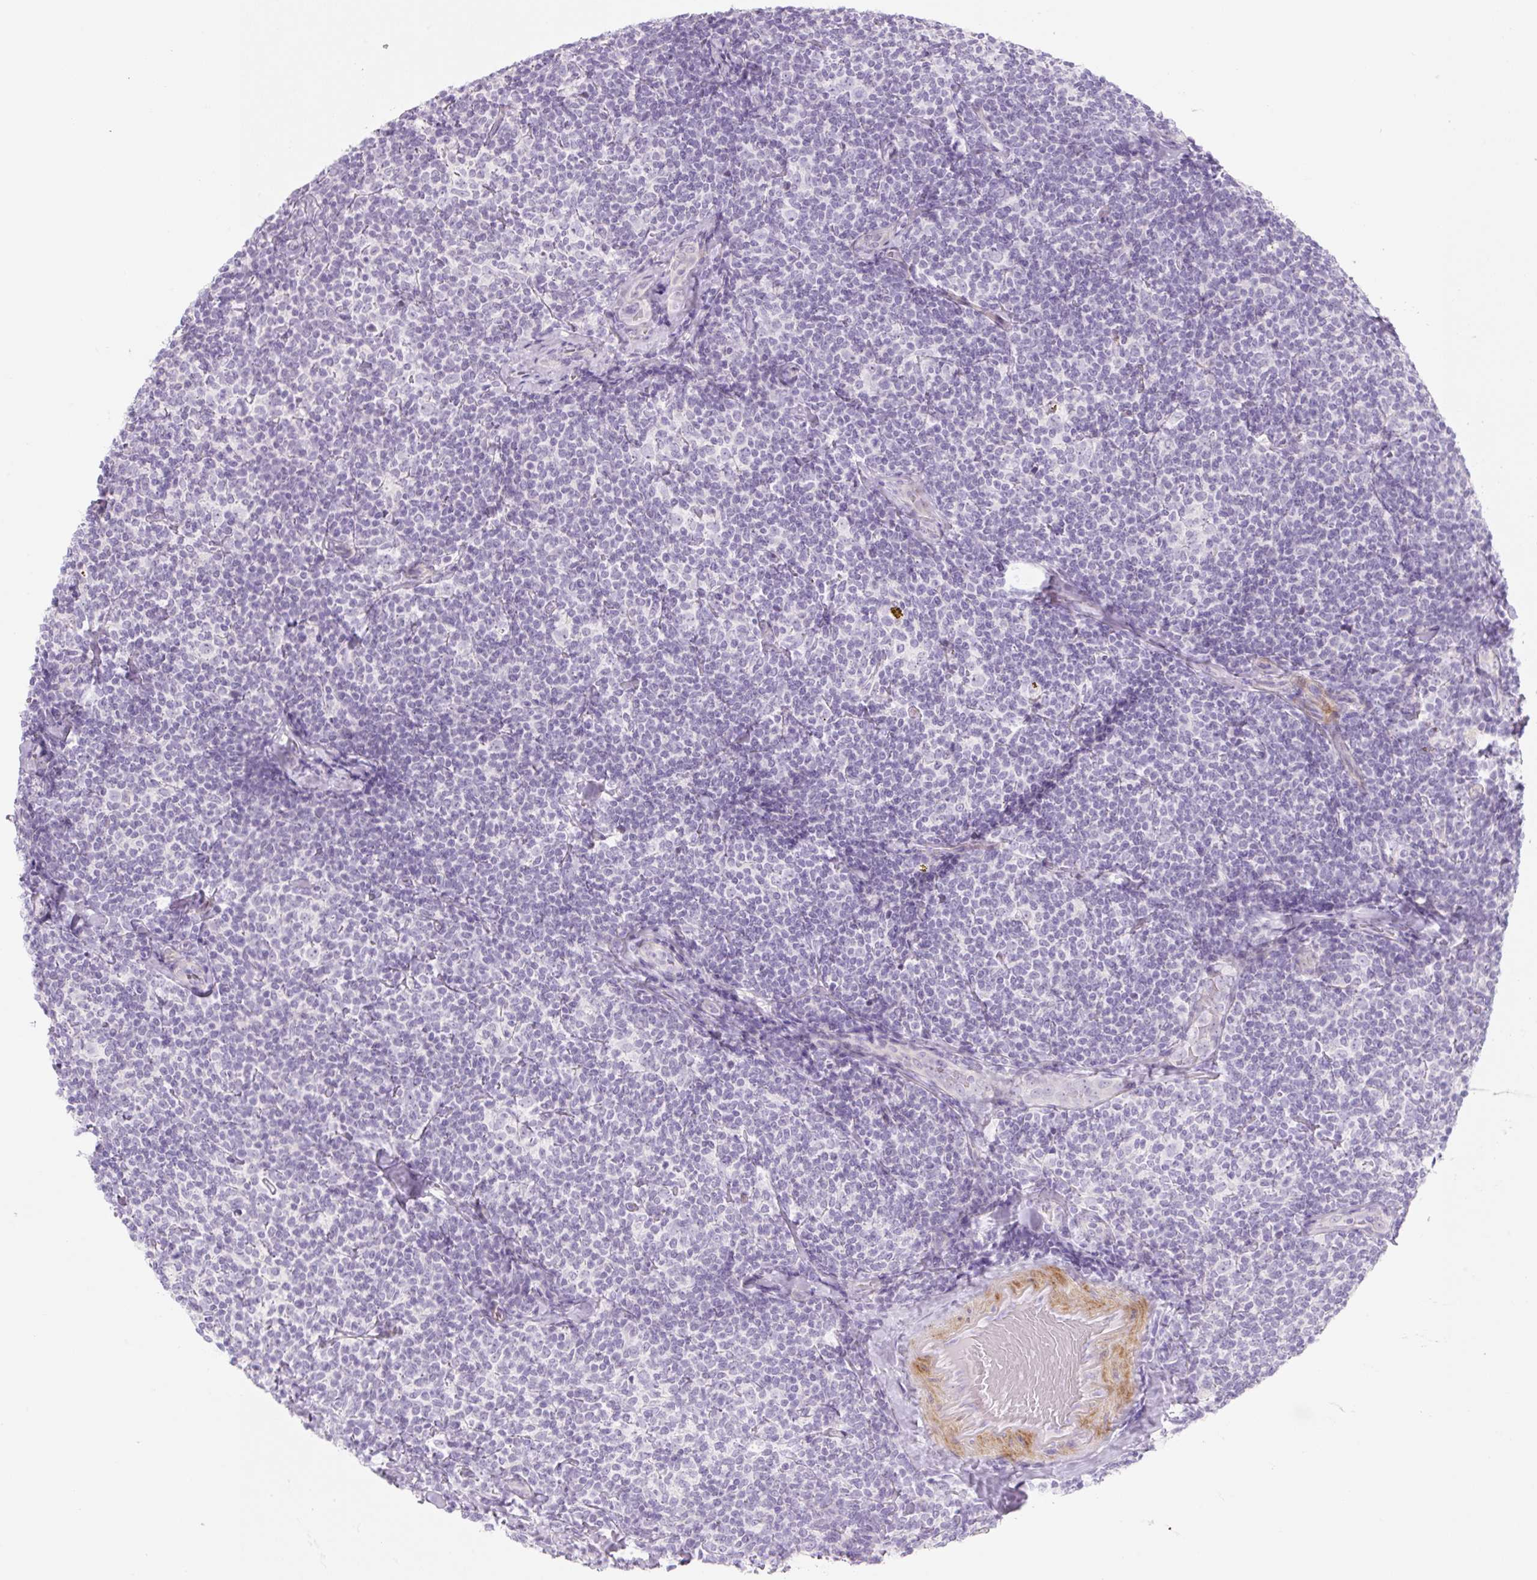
{"staining": {"intensity": "negative", "quantity": "none", "location": "none"}, "tissue": "lymphoma", "cell_type": "Tumor cells", "image_type": "cancer", "snomed": [{"axis": "morphology", "description": "Malignant lymphoma, non-Hodgkin's type, Low grade"}, {"axis": "topography", "description": "Lymph node"}], "caption": "Immunohistochemistry micrograph of human lymphoma stained for a protein (brown), which demonstrates no positivity in tumor cells.", "gene": "PRM1", "patient": {"sex": "female", "age": 56}}